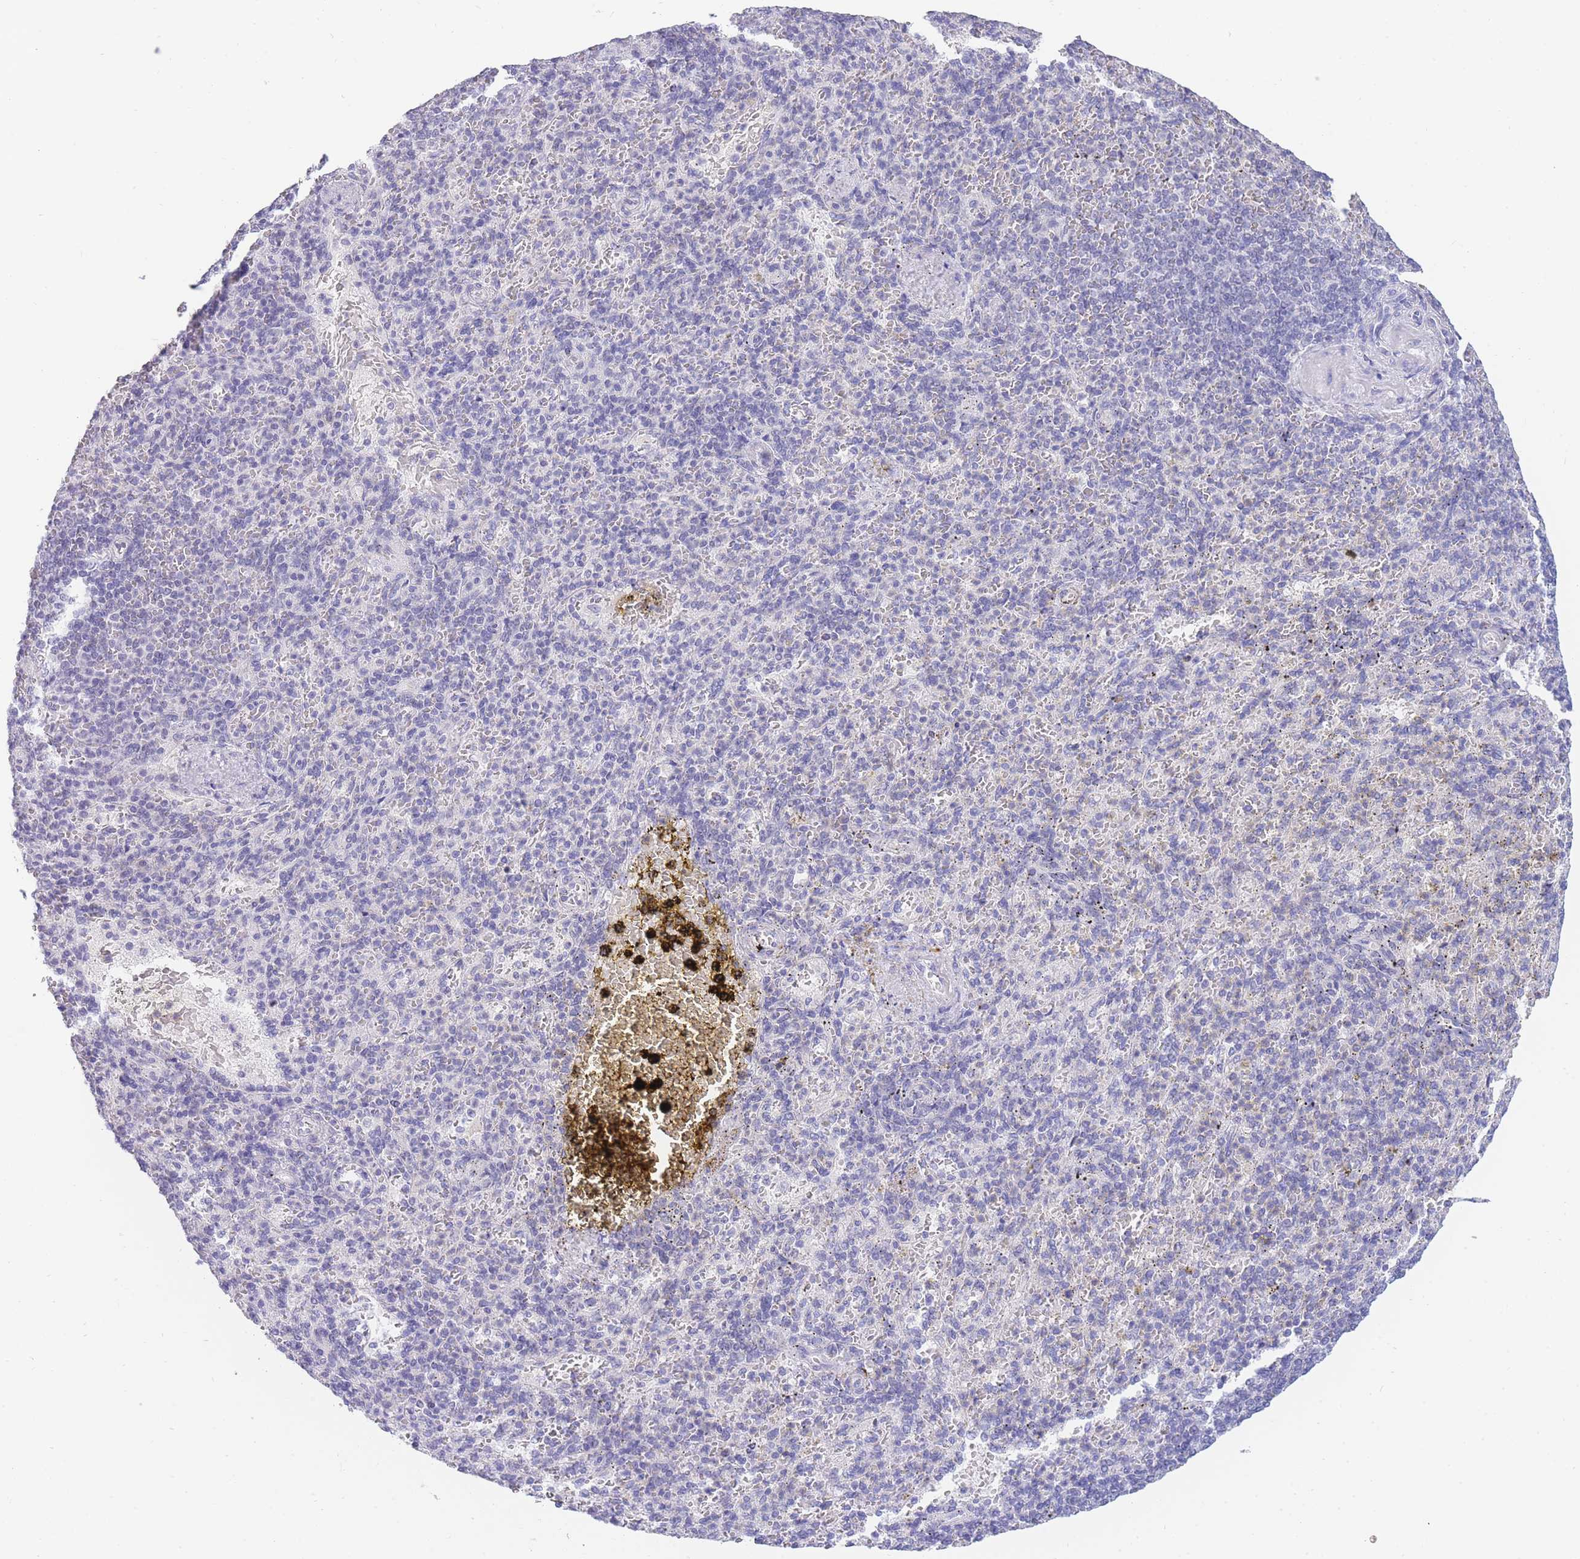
{"staining": {"intensity": "negative", "quantity": "none", "location": "none"}, "tissue": "spleen", "cell_type": "Cells in red pulp", "image_type": "normal", "snomed": [{"axis": "morphology", "description": "Normal tissue, NOS"}, {"axis": "topography", "description": "Spleen"}], "caption": "The immunohistochemistry micrograph has no significant positivity in cells in red pulp of spleen.", "gene": "FRAT2", "patient": {"sex": "female", "age": 74}}